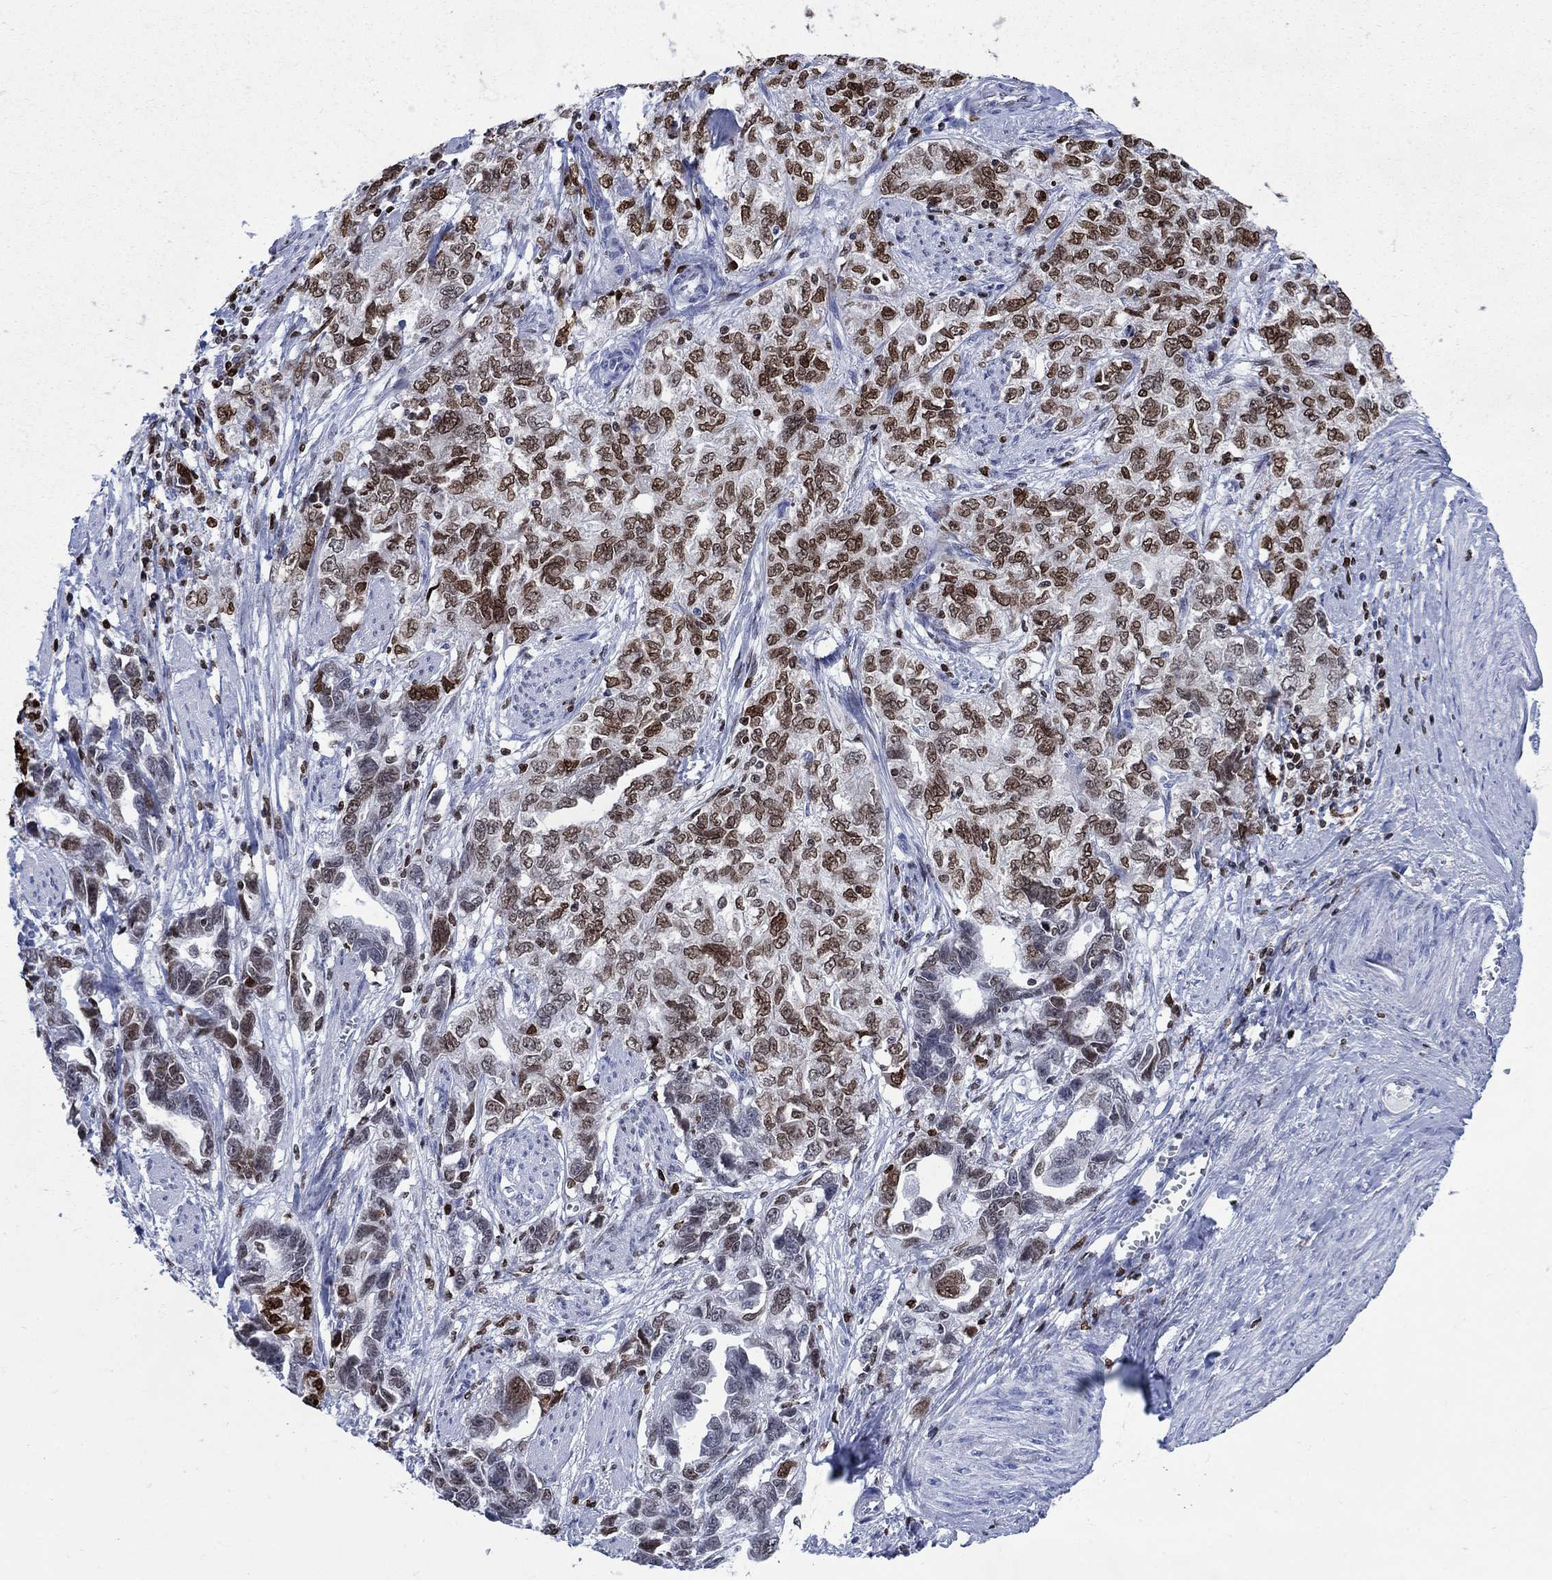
{"staining": {"intensity": "moderate", "quantity": "25%-75%", "location": "nuclear"}, "tissue": "ovarian cancer", "cell_type": "Tumor cells", "image_type": "cancer", "snomed": [{"axis": "morphology", "description": "Cystadenocarcinoma, serous, NOS"}, {"axis": "topography", "description": "Ovary"}], "caption": "Protein positivity by immunohistochemistry reveals moderate nuclear positivity in approximately 25%-75% of tumor cells in serous cystadenocarcinoma (ovarian). (DAB IHC, brown staining for protein, blue staining for nuclei).", "gene": "HMGA1", "patient": {"sex": "female", "age": 51}}